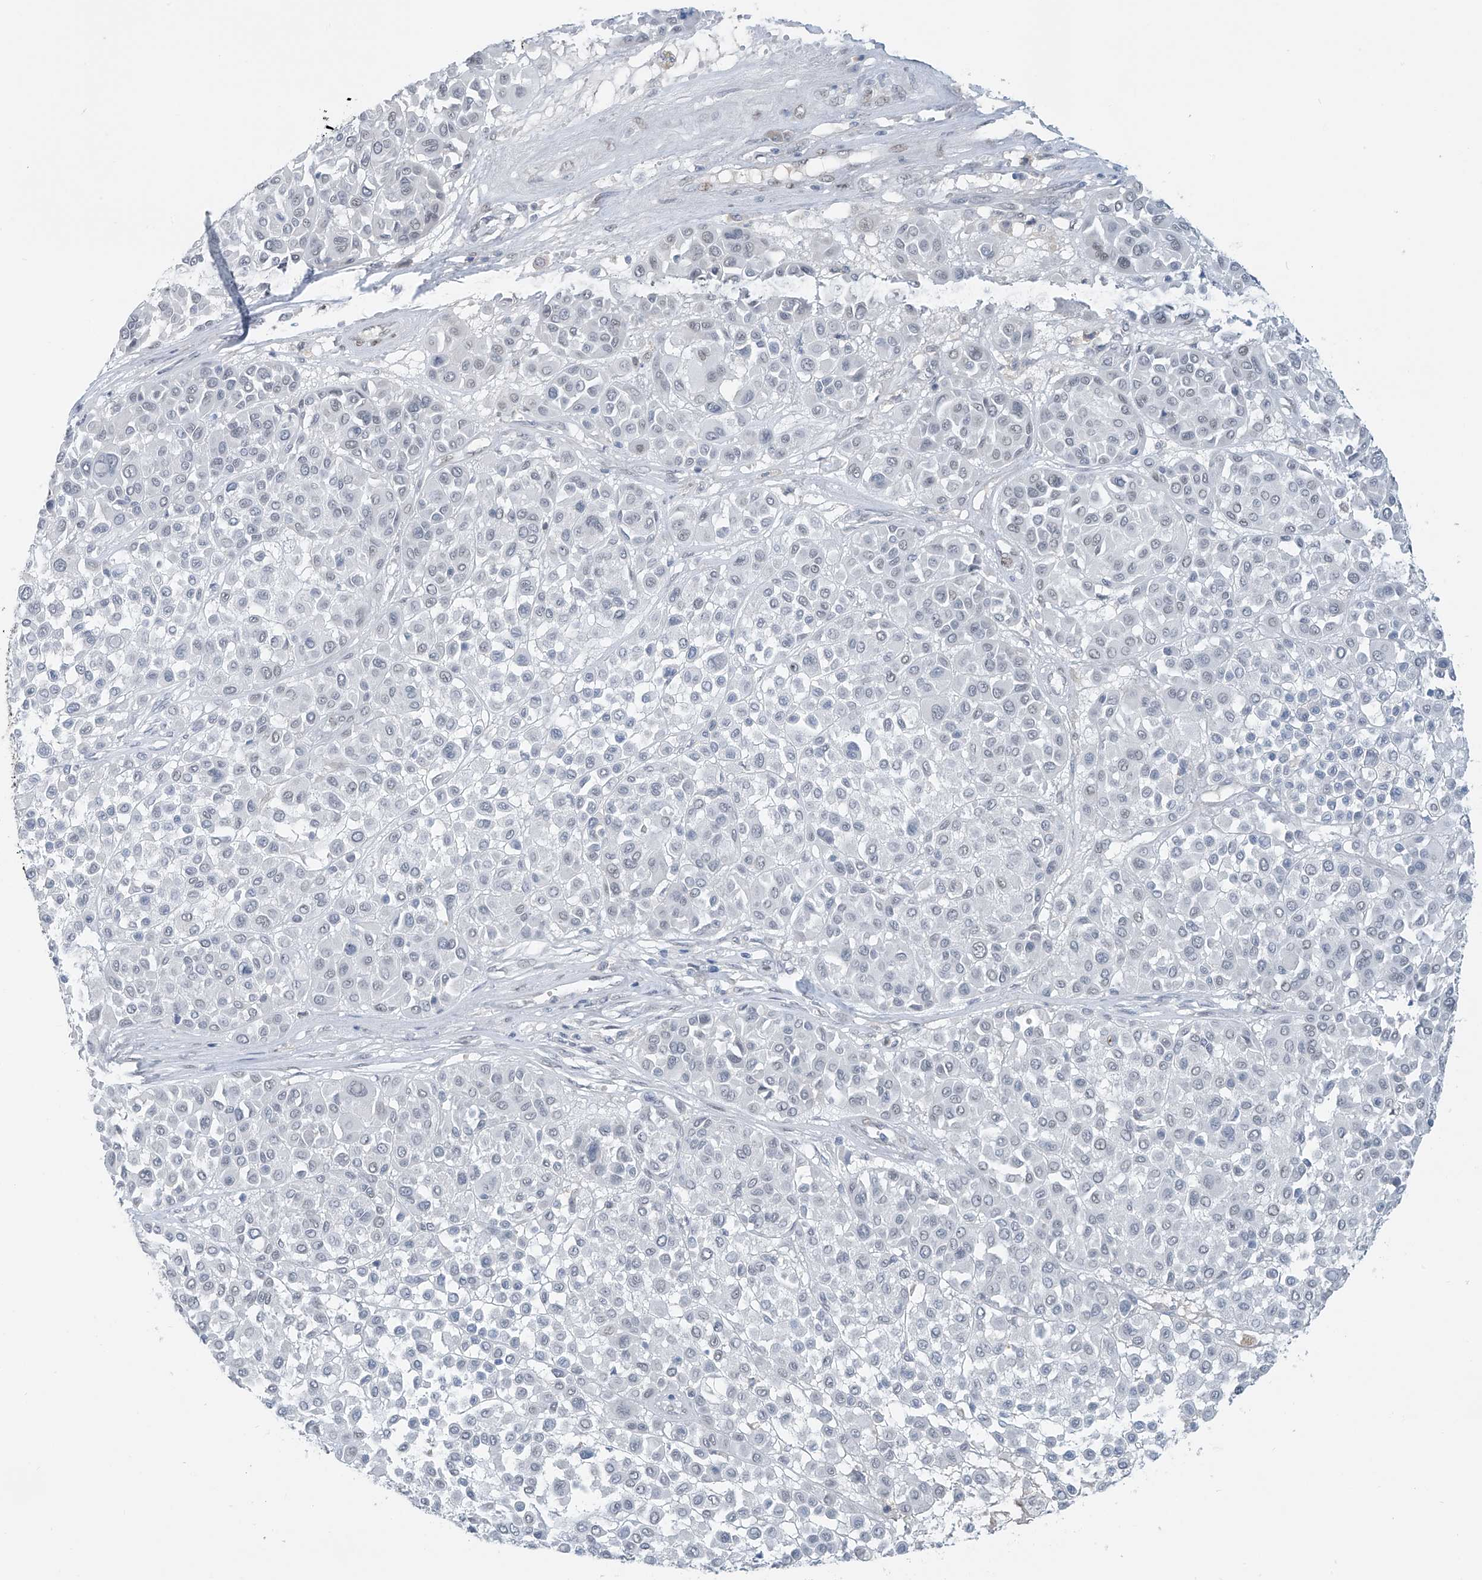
{"staining": {"intensity": "negative", "quantity": "none", "location": "none"}, "tissue": "melanoma", "cell_type": "Tumor cells", "image_type": "cancer", "snomed": [{"axis": "morphology", "description": "Malignant melanoma, Metastatic site"}, {"axis": "topography", "description": "Soft tissue"}], "caption": "High magnification brightfield microscopy of malignant melanoma (metastatic site) stained with DAB (3,3'-diaminobenzidine) (brown) and counterstained with hematoxylin (blue): tumor cells show no significant staining.", "gene": "MCM9", "patient": {"sex": "male", "age": 41}}